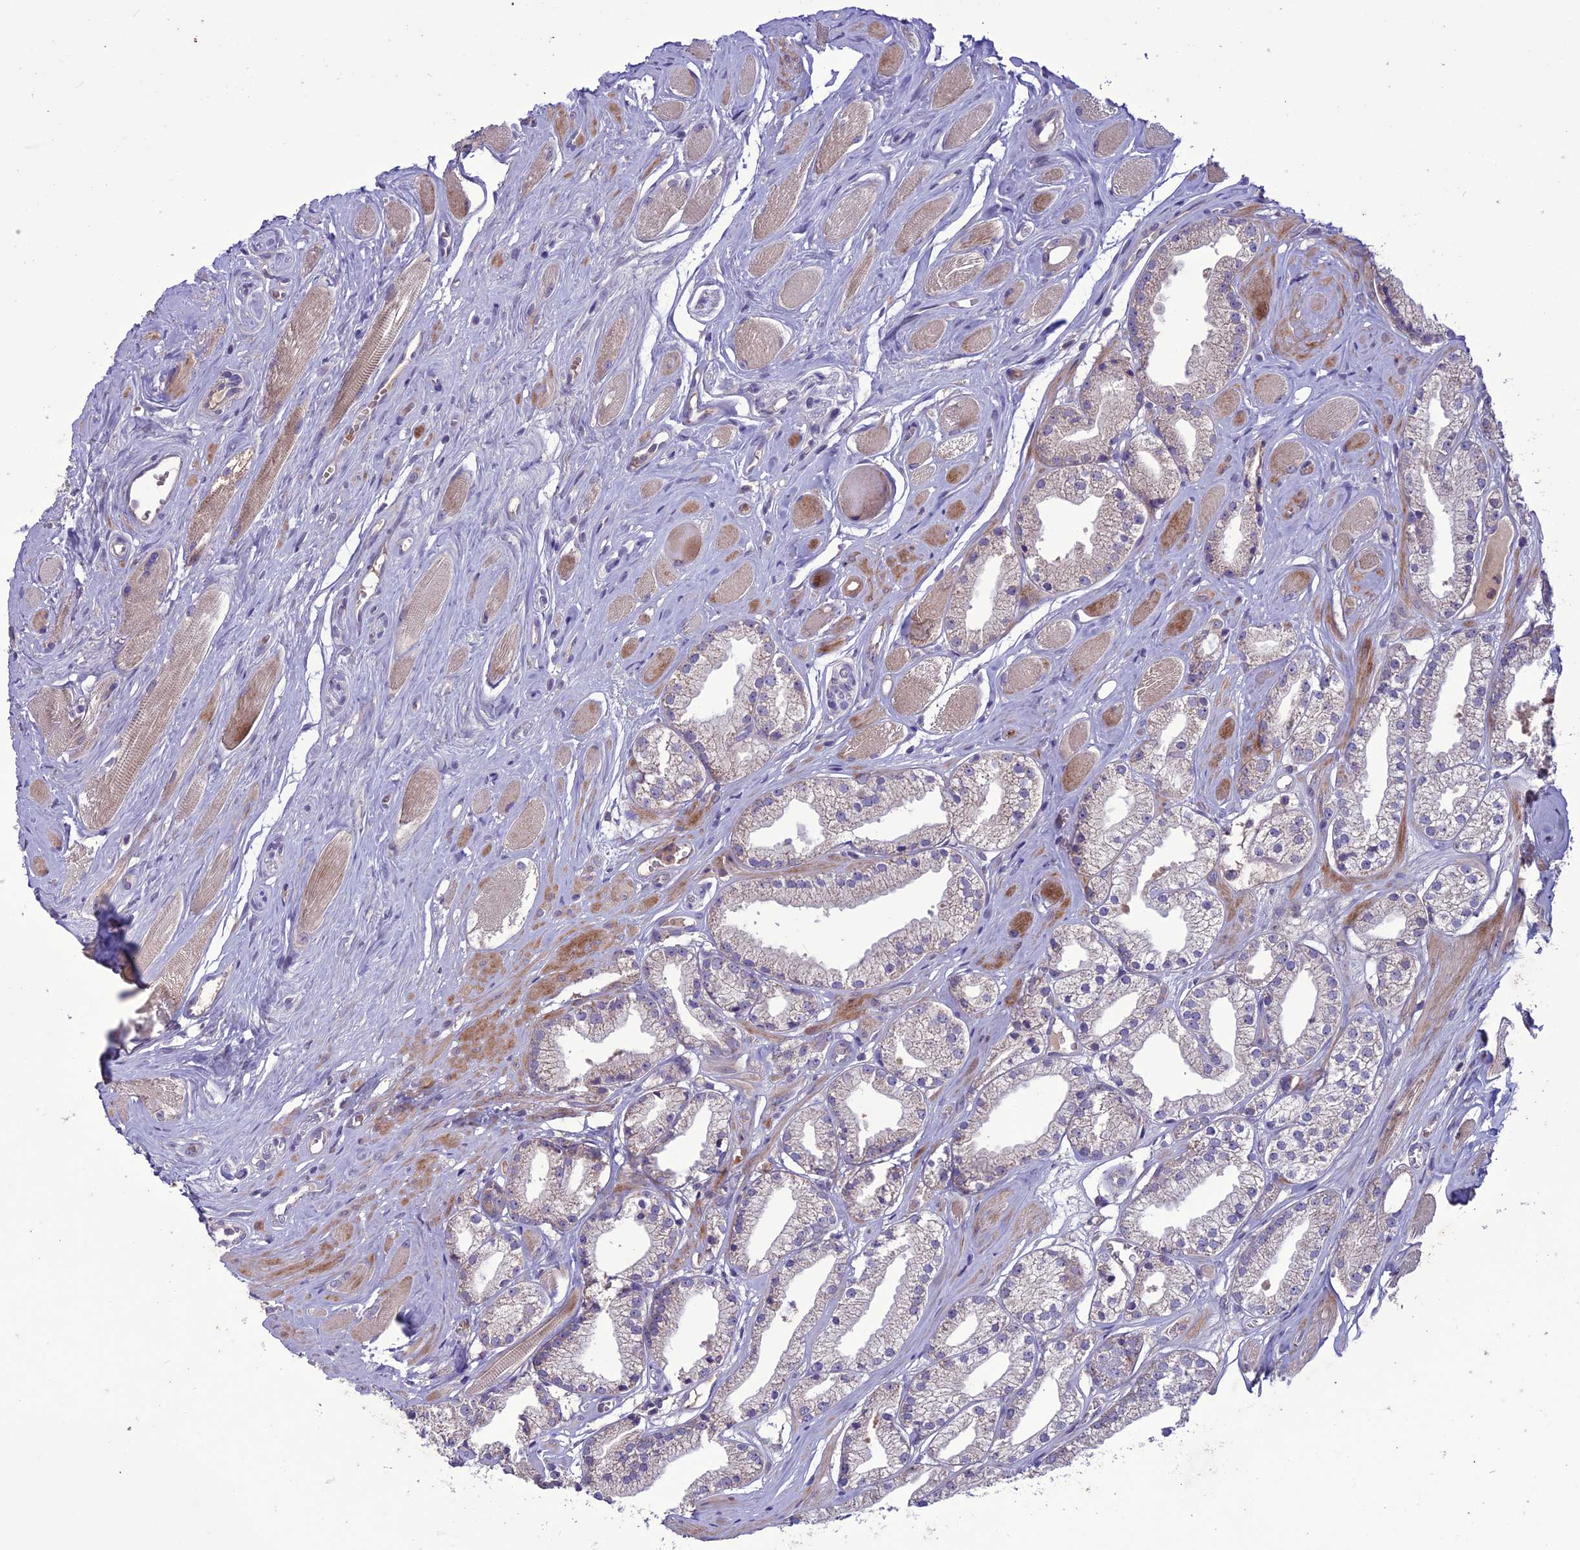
{"staining": {"intensity": "negative", "quantity": "none", "location": "none"}, "tissue": "prostate cancer", "cell_type": "Tumor cells", "image_type": "cancer", "snomed": [{"axis": "morphology", "description": "Adenocarcinoma, High grade"}, {"axis": "topography", "description": "Prostate"}], "caption": "This is an immunohistochemistry image of human prostate cancer (adenocarcinoma (high-grade)). There is no expression in tumor cells.", "gene": "C2orf76", "patient": {"sex": "male", "age": 67}}